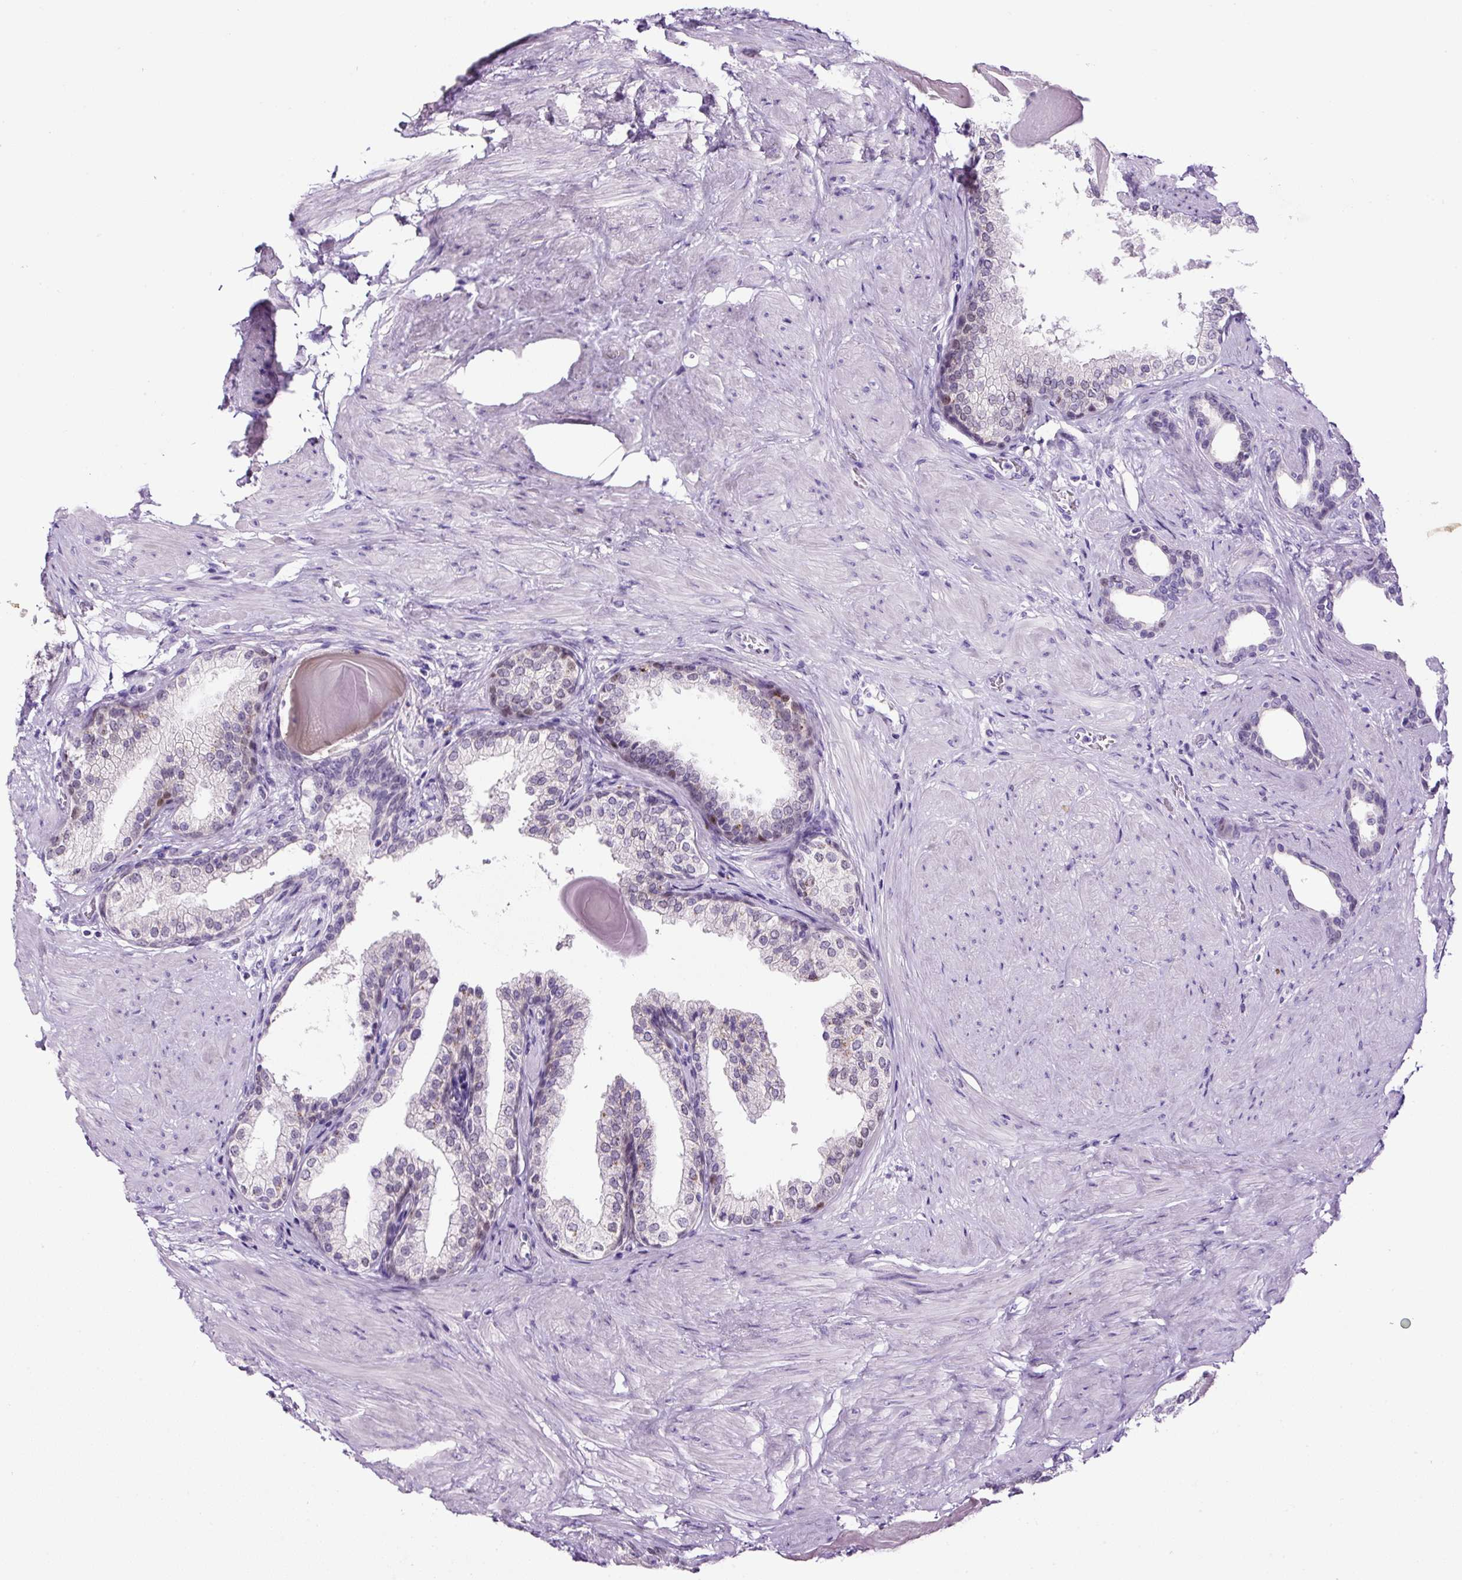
{"staining": {"intensity": "negative", "quantity": "none", "location": "none"}, "tissue": "prostate", "cell_type": "Glandular cells", "image_type": "normal", "snomed": [{"axis": "morphology", "description": "Normal tissue, NOS"}, {"axis": "topography", "description": "Prostate"}], "caption": "Glandular cells show no significant protein expression in unremarkable prostate.", "gene": "SP8", "patient": {"sex": "male", "age": 48}}